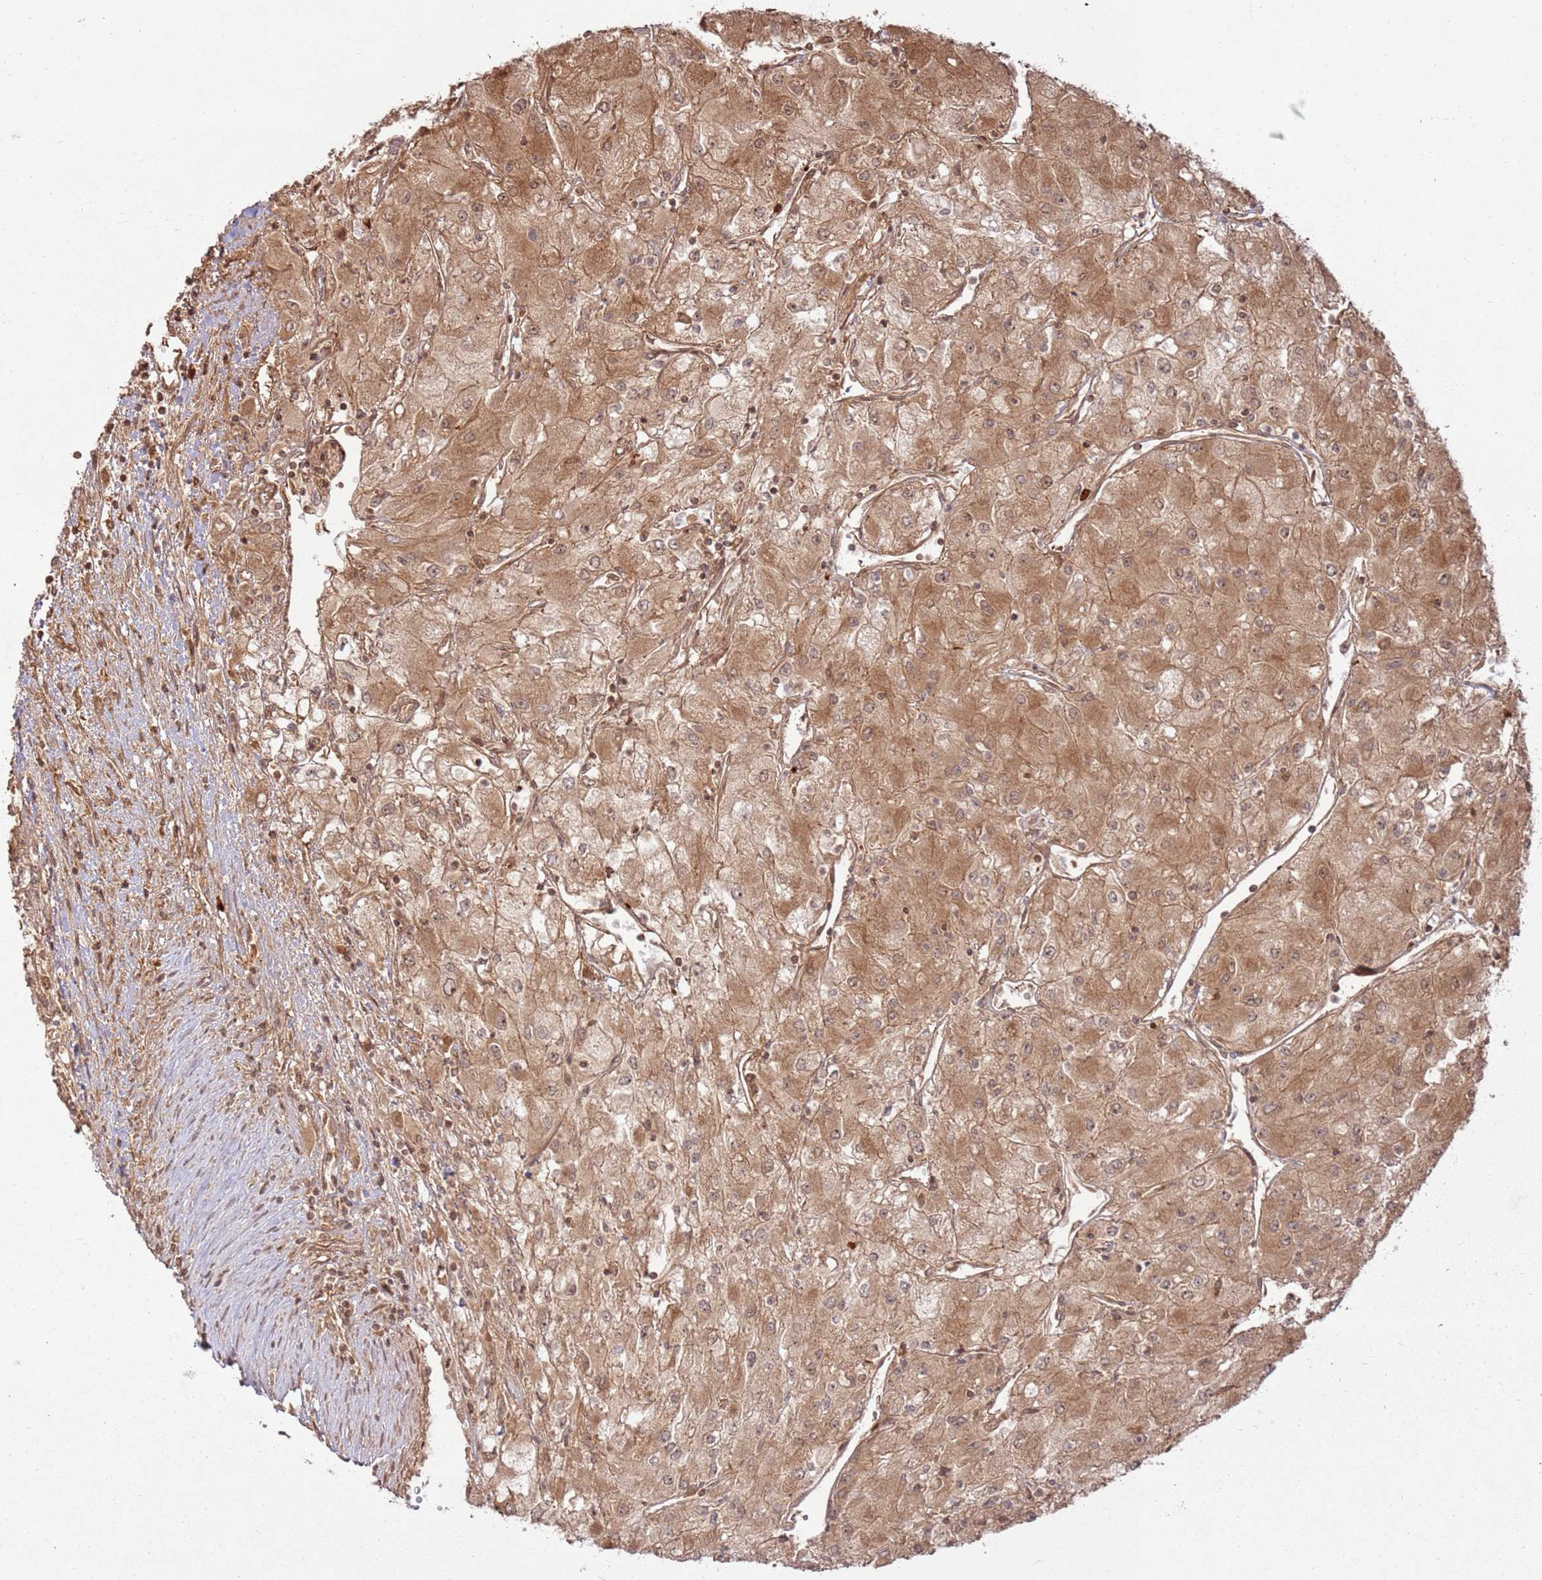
{"staining": {"intensity": "moderate", "quantity": ">75%", "location": "cytoplasmic/membranous"}, "tissue": "renal cancer", "cell_type": "Tumor cells", "image_type": "cancer", "snomed": [{"axis": "morphology", "description": "Adenocarcinoma, NOS"}, {"axis": "topography", "description": "Kidney"}], "caption": "An immunohistochemistry (IHC) image of neoplastic tissue is shown. Protein staining in brown shows moderate cytoplasmic/membranous positivity in renal adenocarcinoma within tumor cells. (DAB (3,3'-diaminobenzidine) = brown stain, brightfield microscopy at high magnification).", "gene": "TBC1D13", "patient": {"sex": "male", "age": 80}}